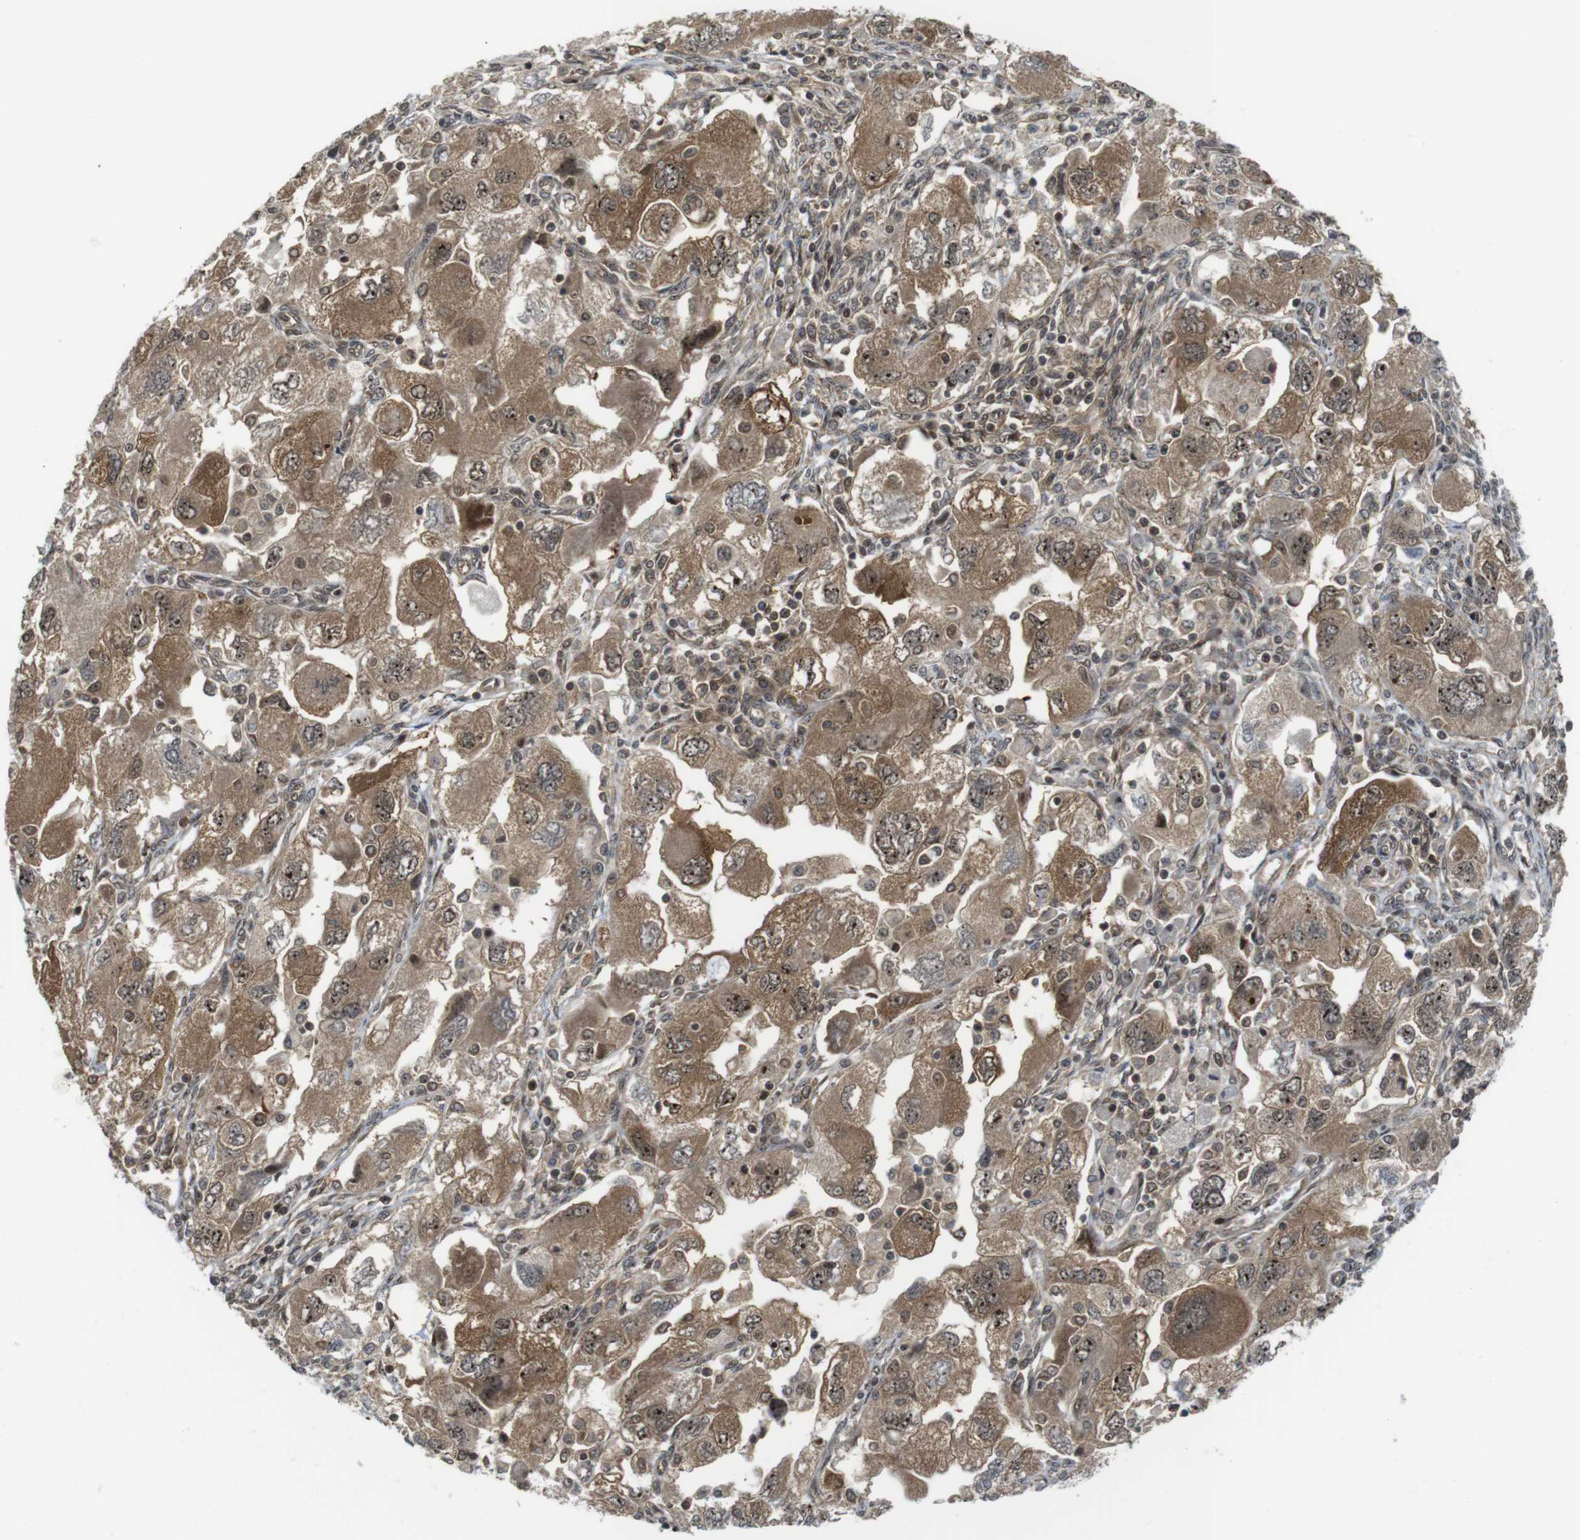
{"staining": {"intensity": "moderate", "quantity": ">75%", "location": "cytoplasmic/membranous,nuclear"}, "tissue": "ovarian cancer", "cell_type": "Tumor cells", "image_type": "cancer", "snomed": [{"axis": "morphology", "description": "Carcinoma, NOS"}, {"axis": "morphology", "description": "Cystadenocarcinoma, serous, NOS"}, {"axis": "topography", "description": "Ovary"}], "caption": "Serous cystadenocarcinoma (ovarian) stained for a protein (brown) exhibits moderate cytoplasmic/membranous and nuclear positive positivity in approximately >75% of tumor cells.", "gene": "CC2D1A", "patient": {"sex": "female", "age": 69}}